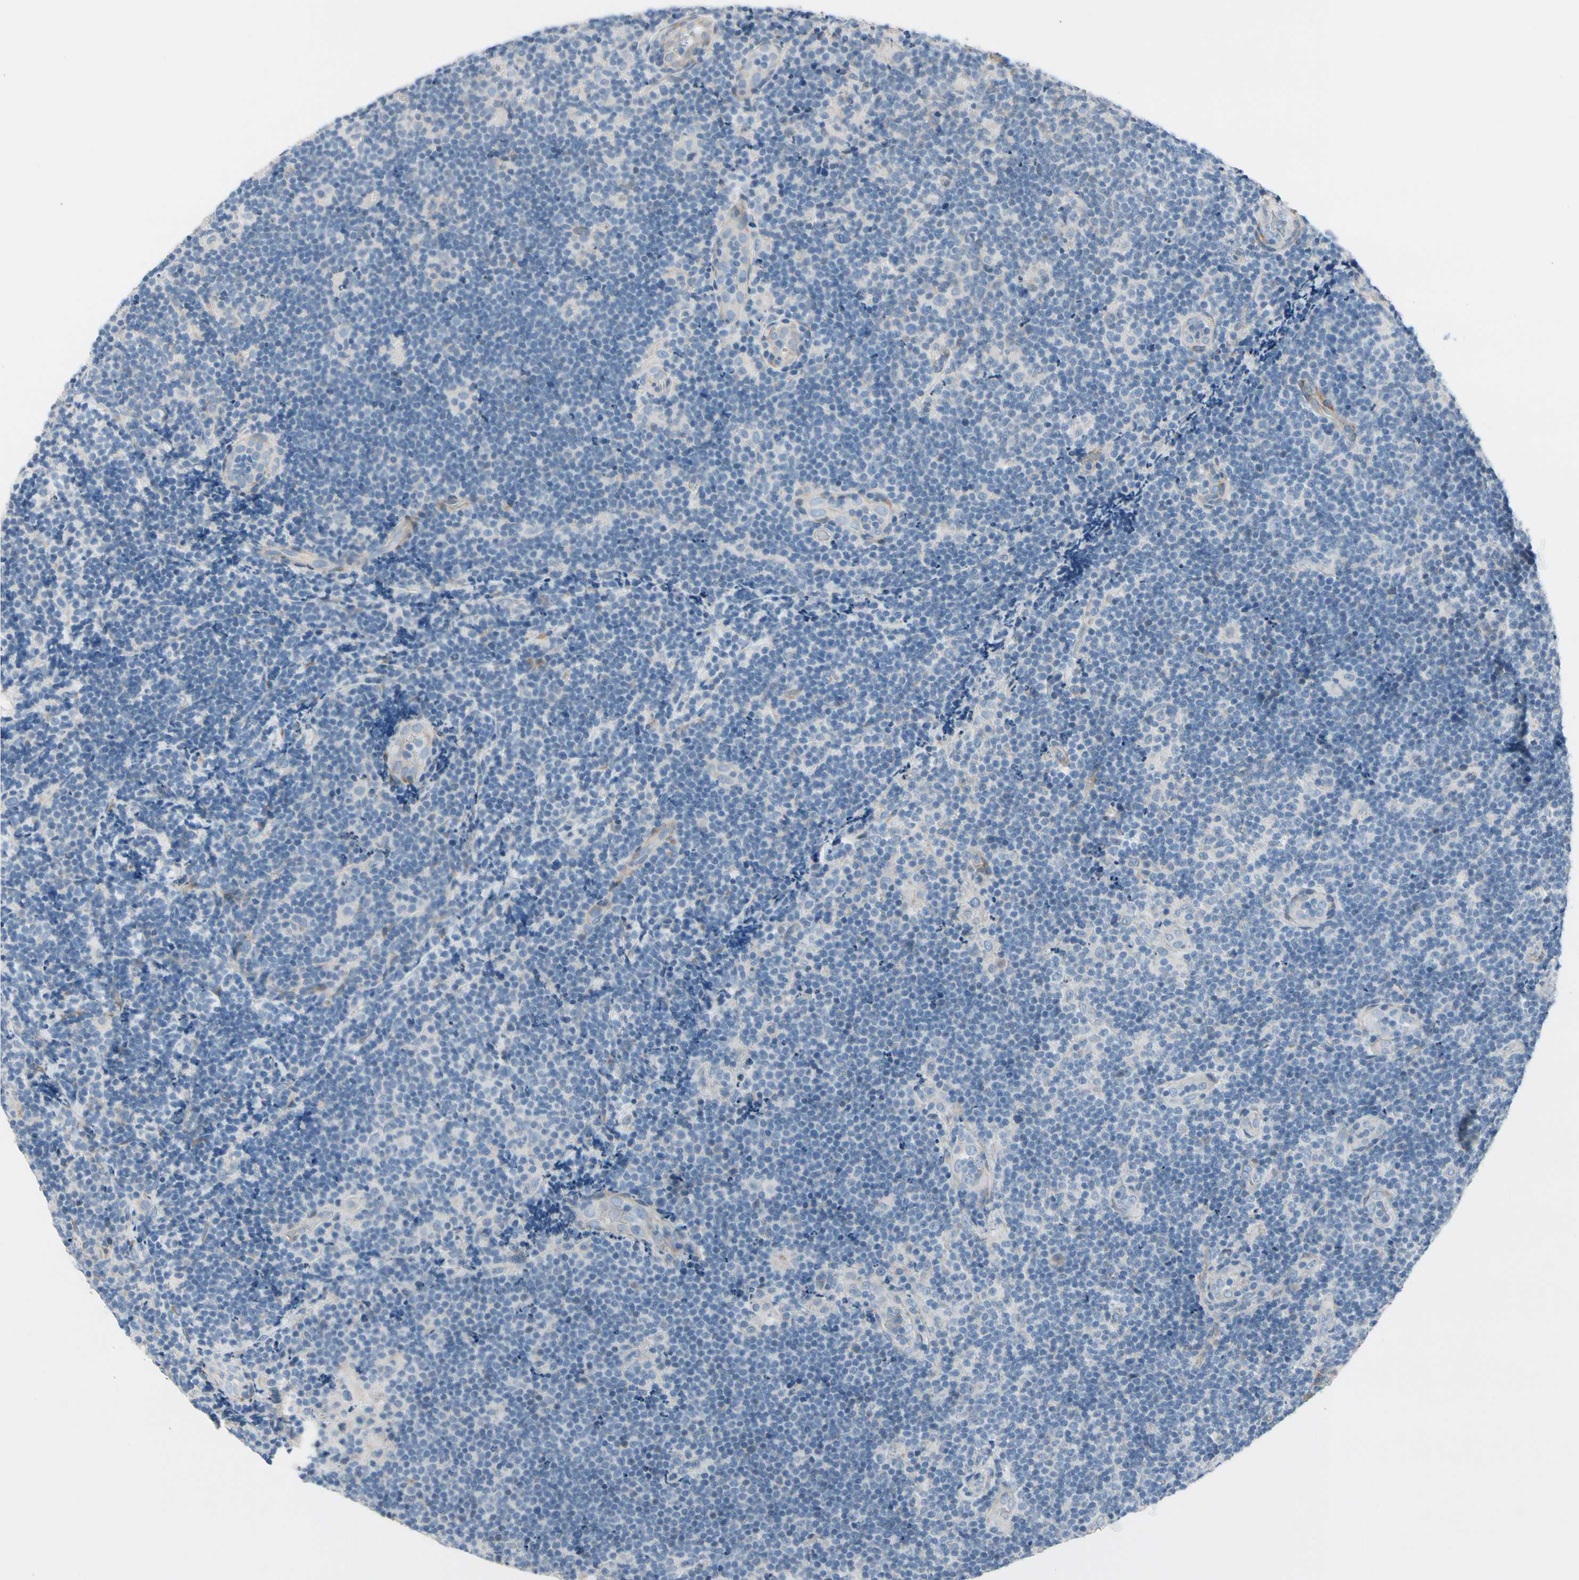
{"staining": {"intensity": "negative", "quantity": "none", "location": "none"}, "tissue": "lymphoma", "cell_type": "Tumor cells", "image_type": "cancer", "snomed": [{"axis": "morphology", "description": "Malignant lymphoma, non-Hodgkin's type, Low grade"}, {"axis": "topography", "description": "Lymph node"}], "caption": "IHC histopathology image of human lymphoma stained for a protein (brown), which exhibits no staining in tumor cells.", "gene": "MAP2", "patient": {"sex": "male", "age": 83}}